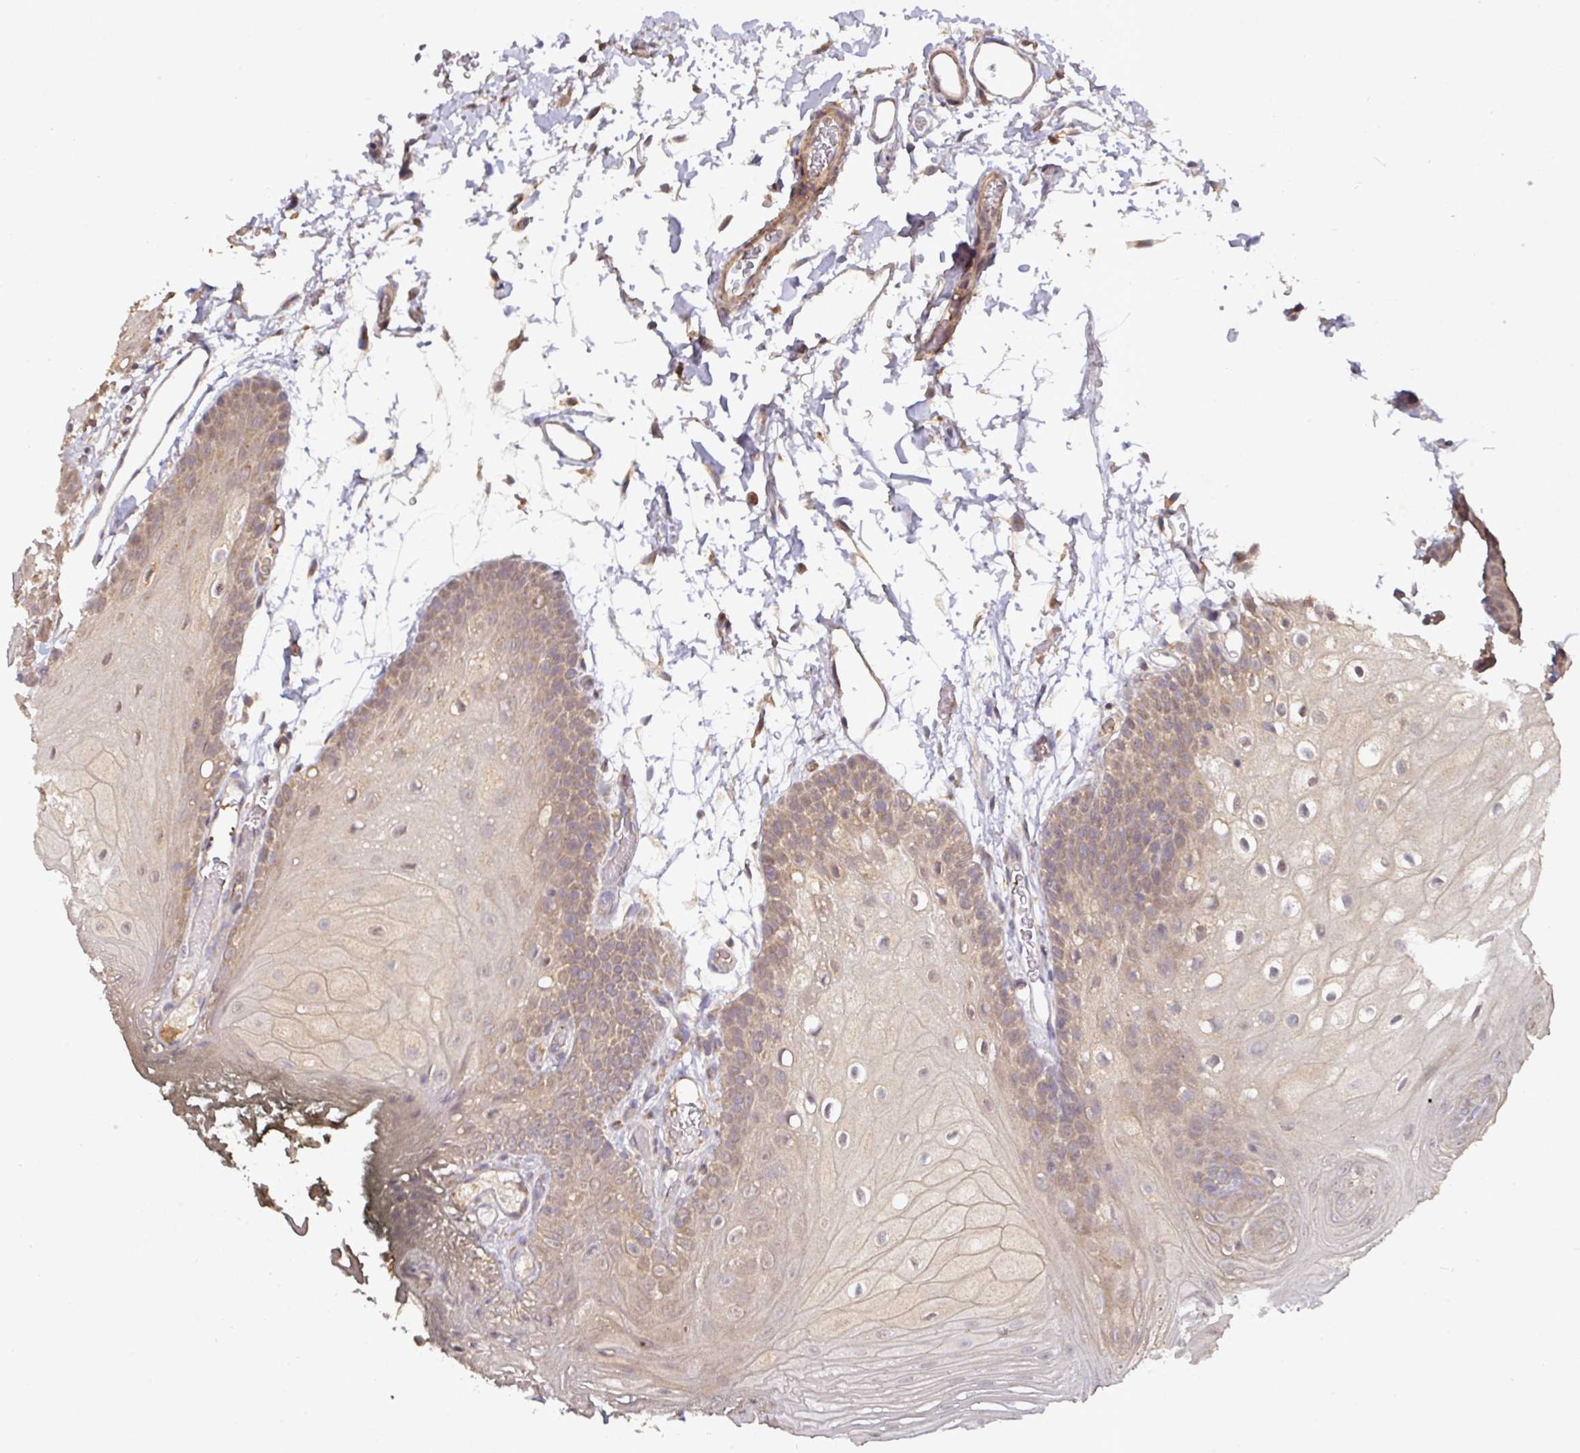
{"staining": {"intensity": "moderate", "quantity": "25%-75%", "location": "cytoplasmic/membranous"}, "tissue": "oral mucosa", "cell_type": "Squamous epithelial cells", "image_type": "normal", "snomed": [{"axis": "morphology", "description": "Normal tissue, NOS"}, {"axis": "morphology", "description": "Squamous cell carcinoma, NOS"}, {"axis": "topography", "description": "Oral tissue"}, {"axis": "topography", "description": "Head-Neck"}], "caption": "Immunohistochemistry micrograph of benign oral mucosa: oral mucosa stained using IHC reveals medium levels of moderate protein expression localized specifically in the cytoplasmic/membranous of squamous epithelial cells, appearing as a cytoplasmic/membranous brown color.", "gene": "ACVR2B", "patient": {"sex": "female", "age": 81}}